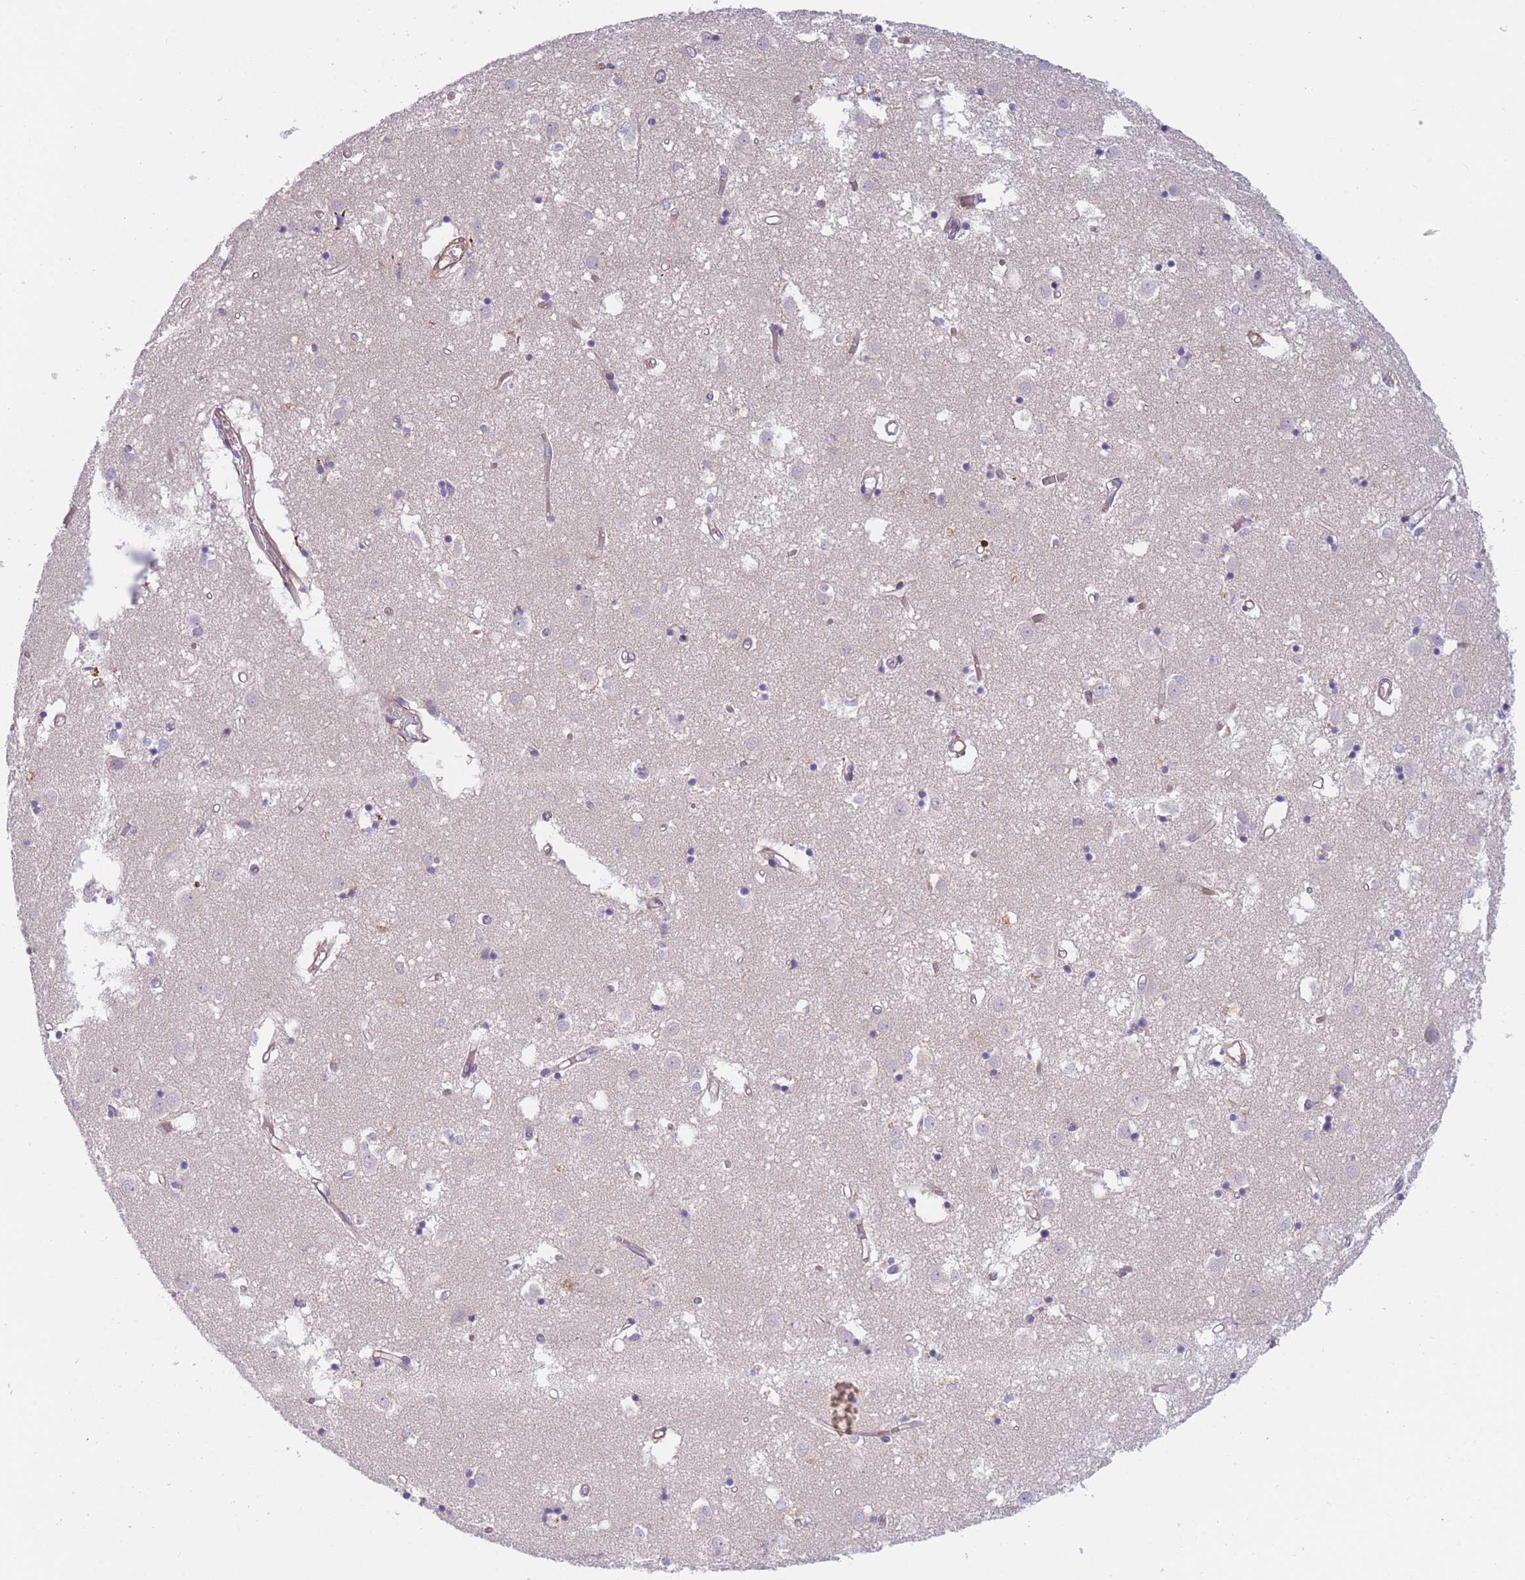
{"staining": {"intensity": "negative", "quantity": "none", "location": "none"}, "tissue": "caudate", "cell_type": "Glial cells", "image_type": "normal", "snomed": [{"axis": "morphology", "description": "Normal tissue, NOS"}, {"axis": "topography", "description": "Lateral ventricle wall"}], "caption": "Immunohistochemistry (IHC) histopathology image of benign caudate: human caudate stained with DAB exhibits no significant protein expression in glial cells. Brightfield microscopy of IHC stained with DAB (3,3'-diaminobenzidine) (brown) and hematoxylin (blue), captured at high magnification.", "gene": "WDR93", "patient": {"sex": "male", "age": 70}}